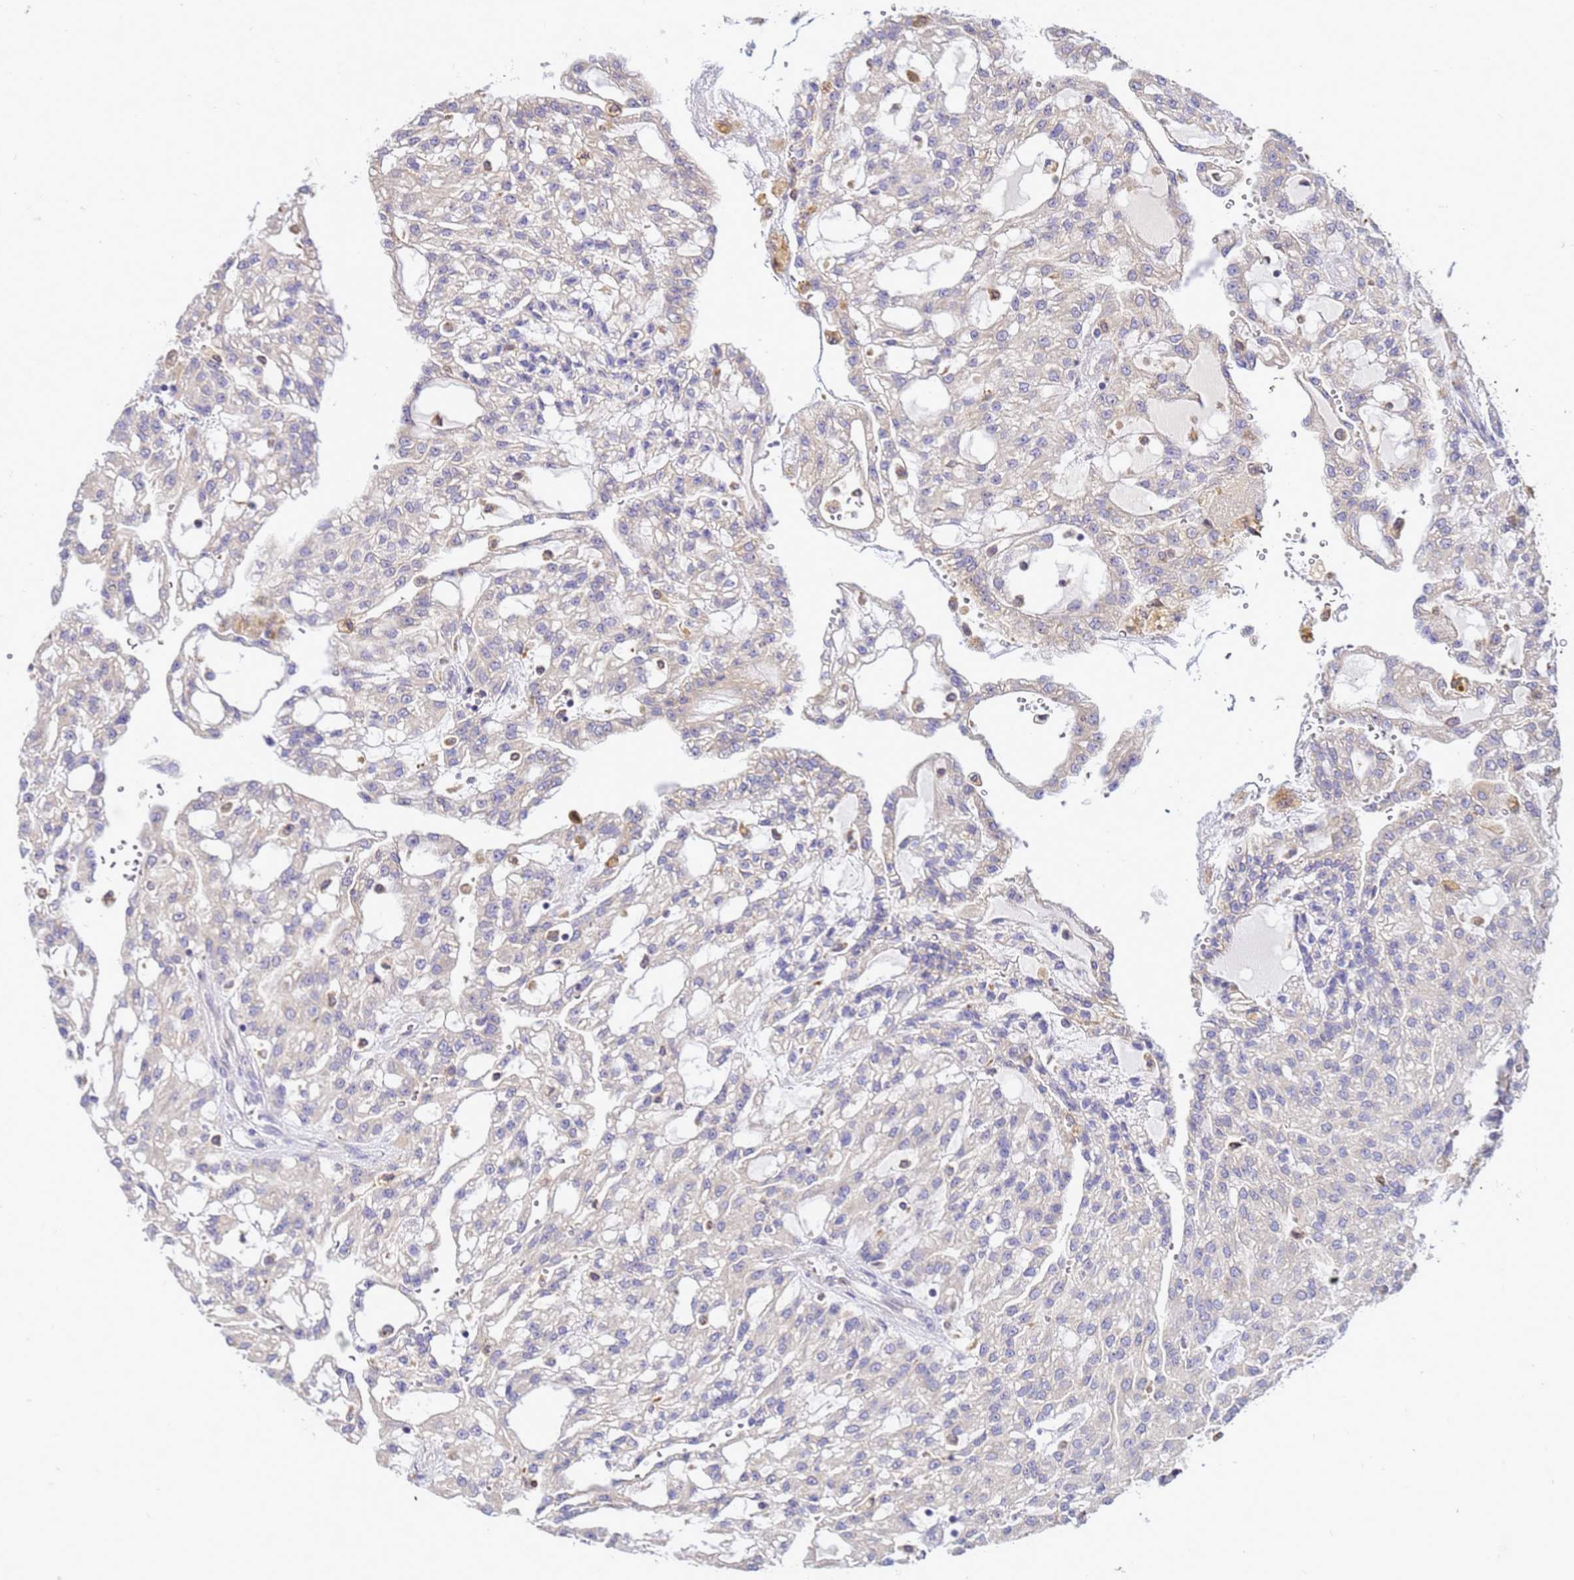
{"staining": {"intensity": "negative", "quantity": "none", "location": "none"}, "tissue": "renal cancer", "cell_type": "Tumor cells", "image_type": "cancer", "snomed": [{"axis": "morphology", "description": "Adenocarcinoma, NOS"}, {"axis": "topography", "description": "Kidney"}], "caption": "IHC of renal adenocarcinoma exhibits no expression in tumor cells.", "gene": "ADPGK", "patient": {"sex": "male", "age": 63}}